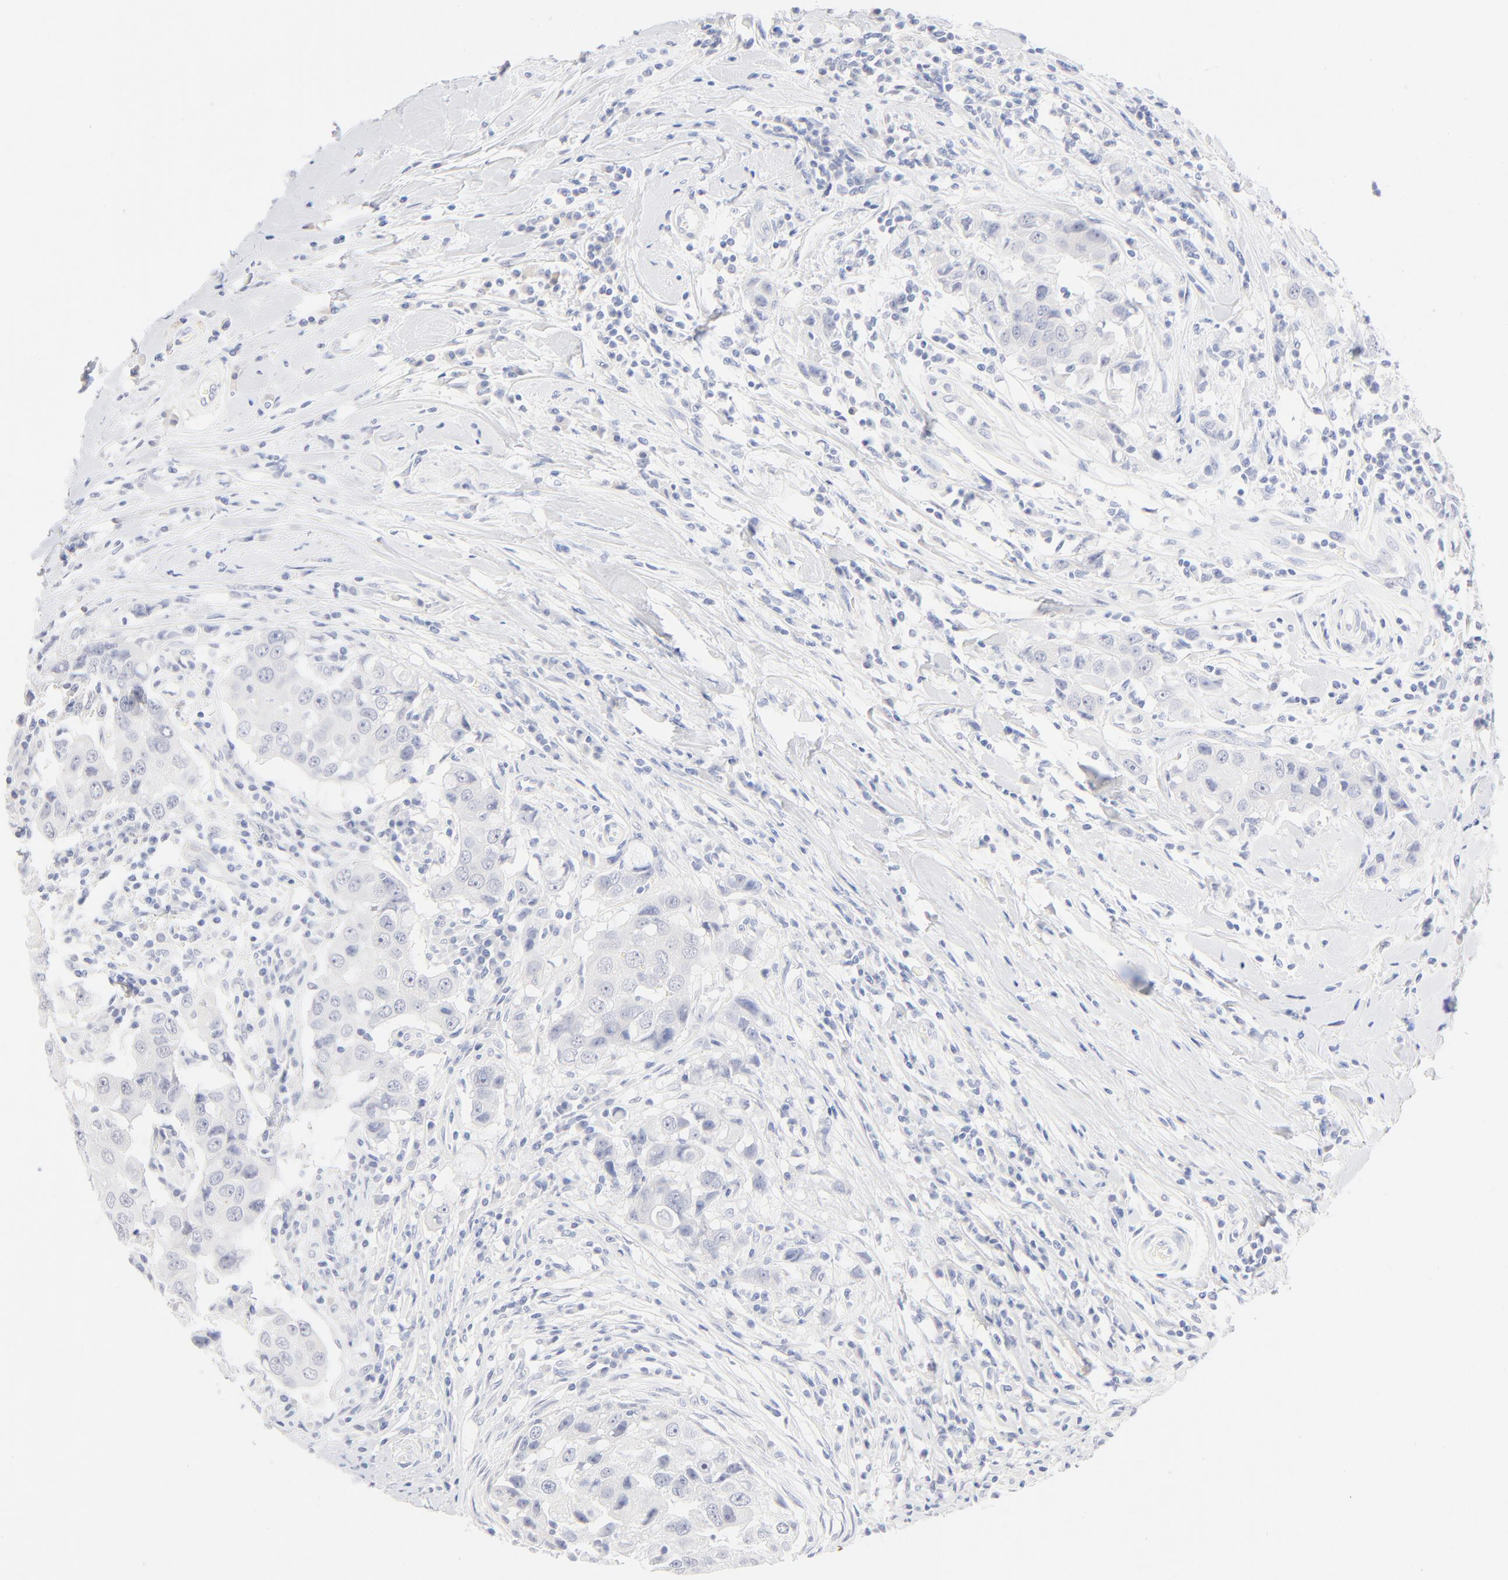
{"staining": {"intensity": "negative", "quantity": "none", "location": "none"}, "tissue": "breast cancer", "cell_type": "Tumor cells", "image_type": "cancer", "snomed": [{"axis": "morphology", "description": "Duct carcinoma"}, {"axis": "topography", "description": "Breast"}], "caption": "Protein analysis of breast cancer (infiltrating ductal carcinoma) demonstrates no significant positivity in tumor cells.", "gene": "ONECUT1", "patient": {"sex": "female", "age": 27}}